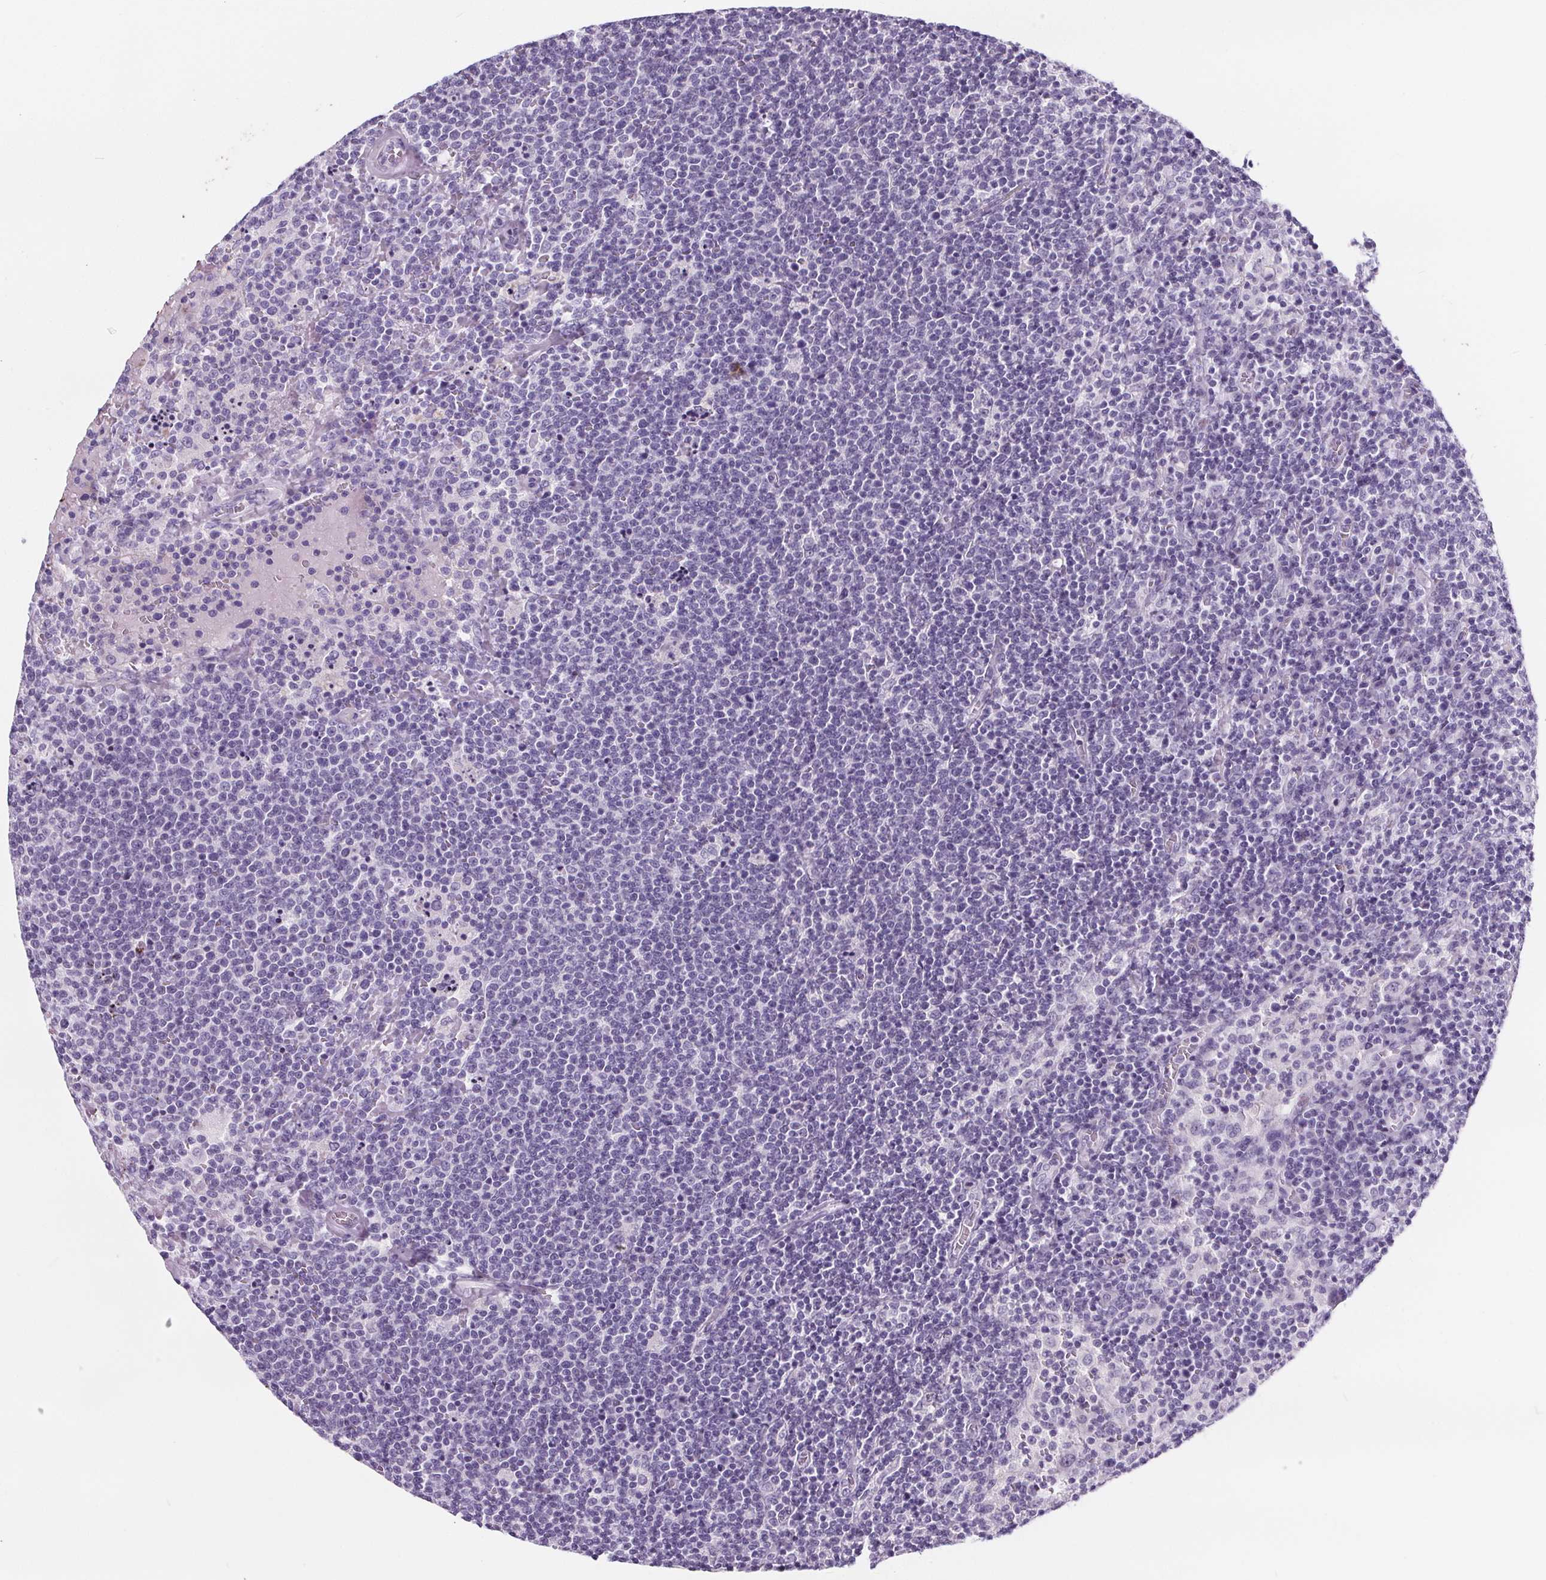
{"staining": {"intensity": "negative", "quantity": "none", "location": "none"}, "tissue": "lymphoma", "cell_type": "Tumor cells", "image_type": "cancer", "snomed": [{"axis": "morphology", "description": "Malignant lymphoma, non-Hodgkin's type, High grade"}, {"axis": "topography", "description": "Lymph node"}], "caption": "Immunohistochemical staining of human lymphoma exhibits no significant expression in tumor cells.", "gene": "ADRB1", "patient": {"sex": "male", "age": 61}}